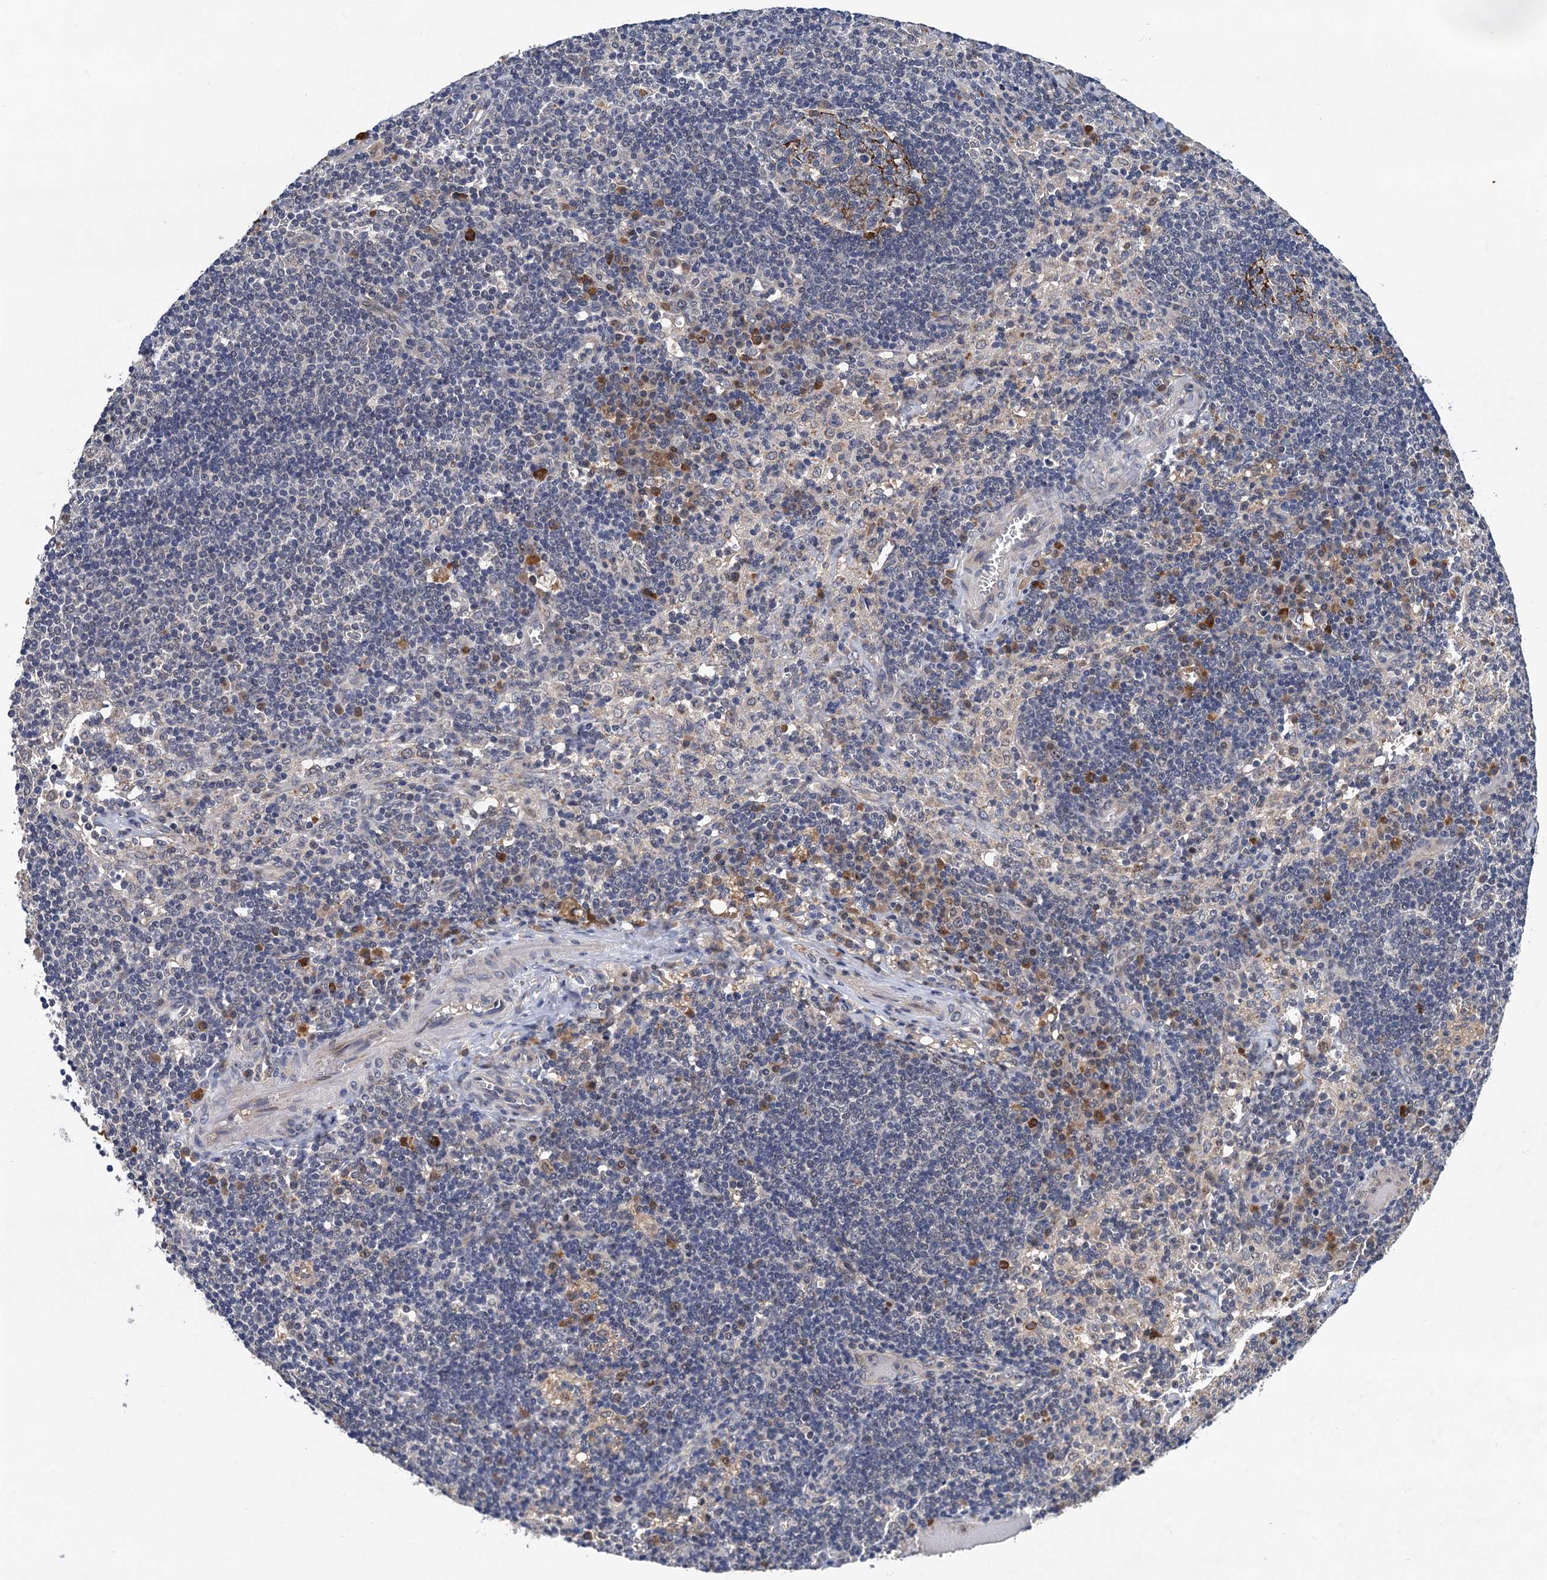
{"staining": {"intensity": "moderate", "quantity": "<25%", "location": "cytoplasmic/membranous"}, "tissue": "lymph node", "cell_type": "Germinal center cells", "image_type": "normal", "snomed": [{"axis": "morphology", "description": "Normal tissue, NOS"}, {"axis": "topography", "description": "Lymph node"}], "caption": "Brown immunohistochemical staining in unremarkable human lymph node shows moderate cytoplasmic/membranous staining in about <25% of germinal center cells. (IHC, brightfield microscopy, high magnification).", "gene": "TMEM39B", "patient": {"sex": "male", "age": 58}}